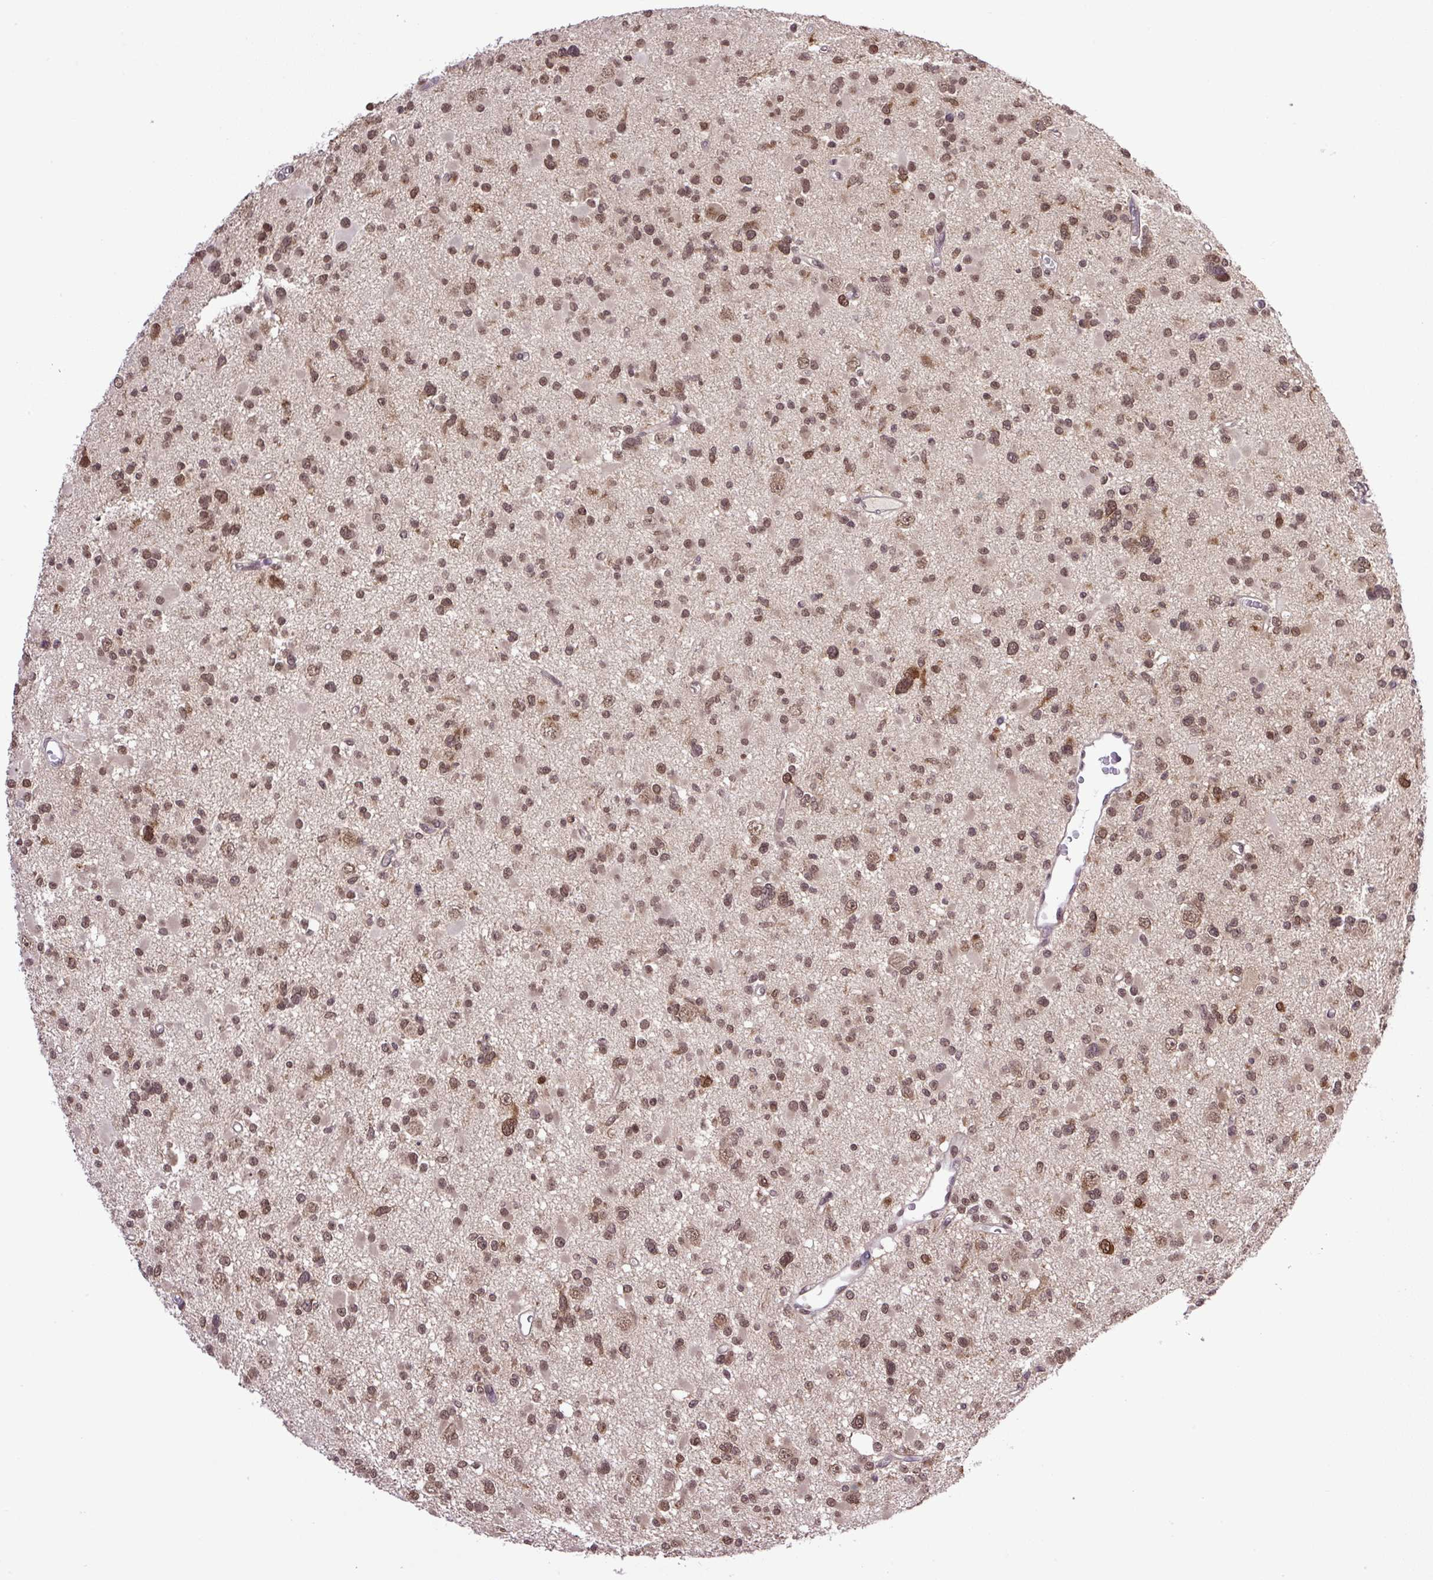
{"staining": {"intensity": "moderate", "quantity": ">75%", "location": "nuclear"}, "tissue": "glioma", "cell_type": "Tumor cells", "image_type": "cancer", "snomed": [{"axis": "morphology", "description": "Glioma, malignant, Low grade"}, {"axis": "topography", "description": "Brain"}], "caption": "Protein staining of glioma tissue exhibits moderate nuclear positivity in about >75% of tumor cells. The protein of interest is shown in brown color, while the nuclei are stained blue.", "gene": "SGTA", "patient": {"sex": "female", "age": 22}}